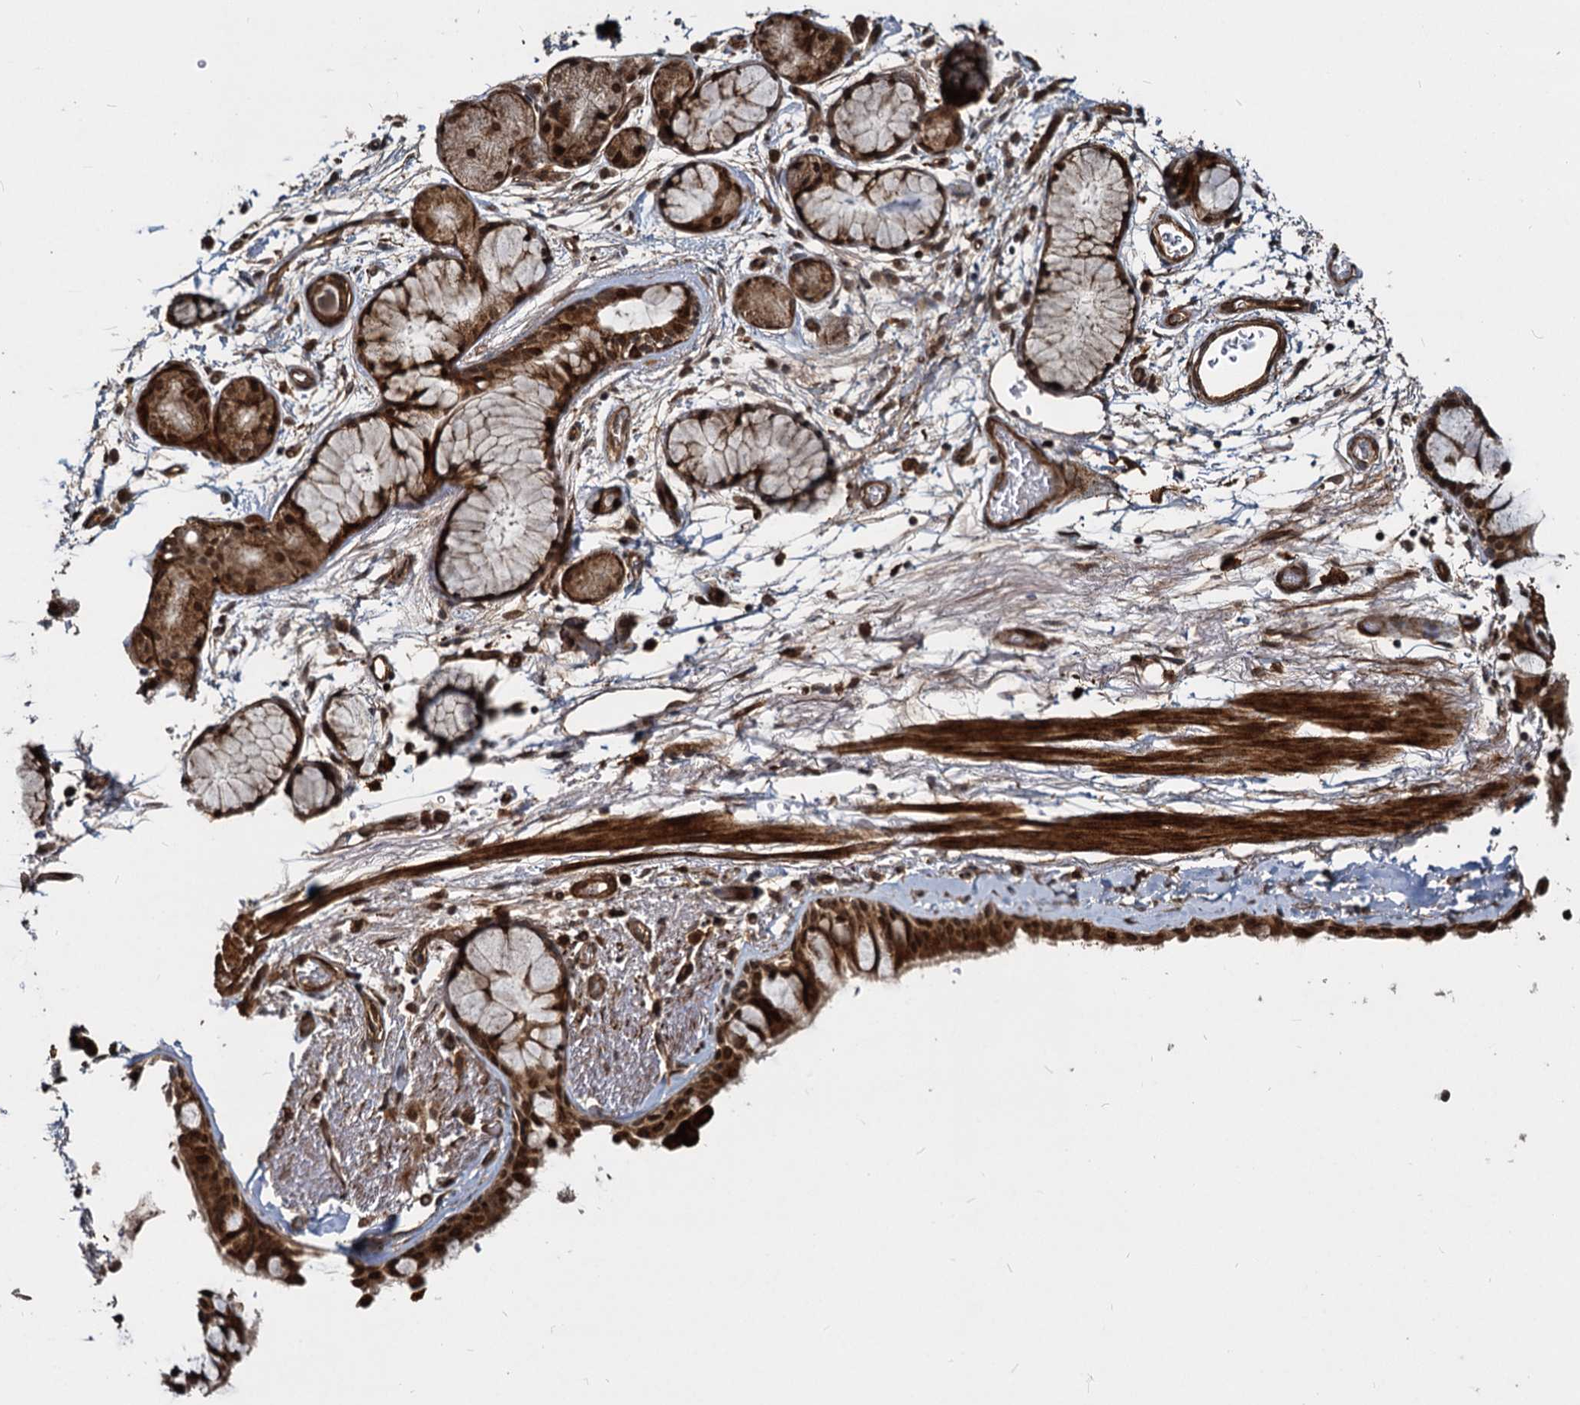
{"staining": {"intensity": "strong", "quantity": ">75%", "location": "cytoplasmic/membranous,nuclear"}, "tissue": "bronchus", "cell_type": "Respiratory epithelial cells", "image_type": "normal", "snomed": [{"axis": "morphology", "description": "Normal tissue, NOS"}, {"axis": "topography", "description": "Bronchus"}], "caption": "Unremarkable bronchus exhibits strong cytoplasmic/membranous,nuclear expression in about >75% of respiratory epithelial cells.", "gene": "TRIM23", "patient": {"sex": "male", "age": 65}}